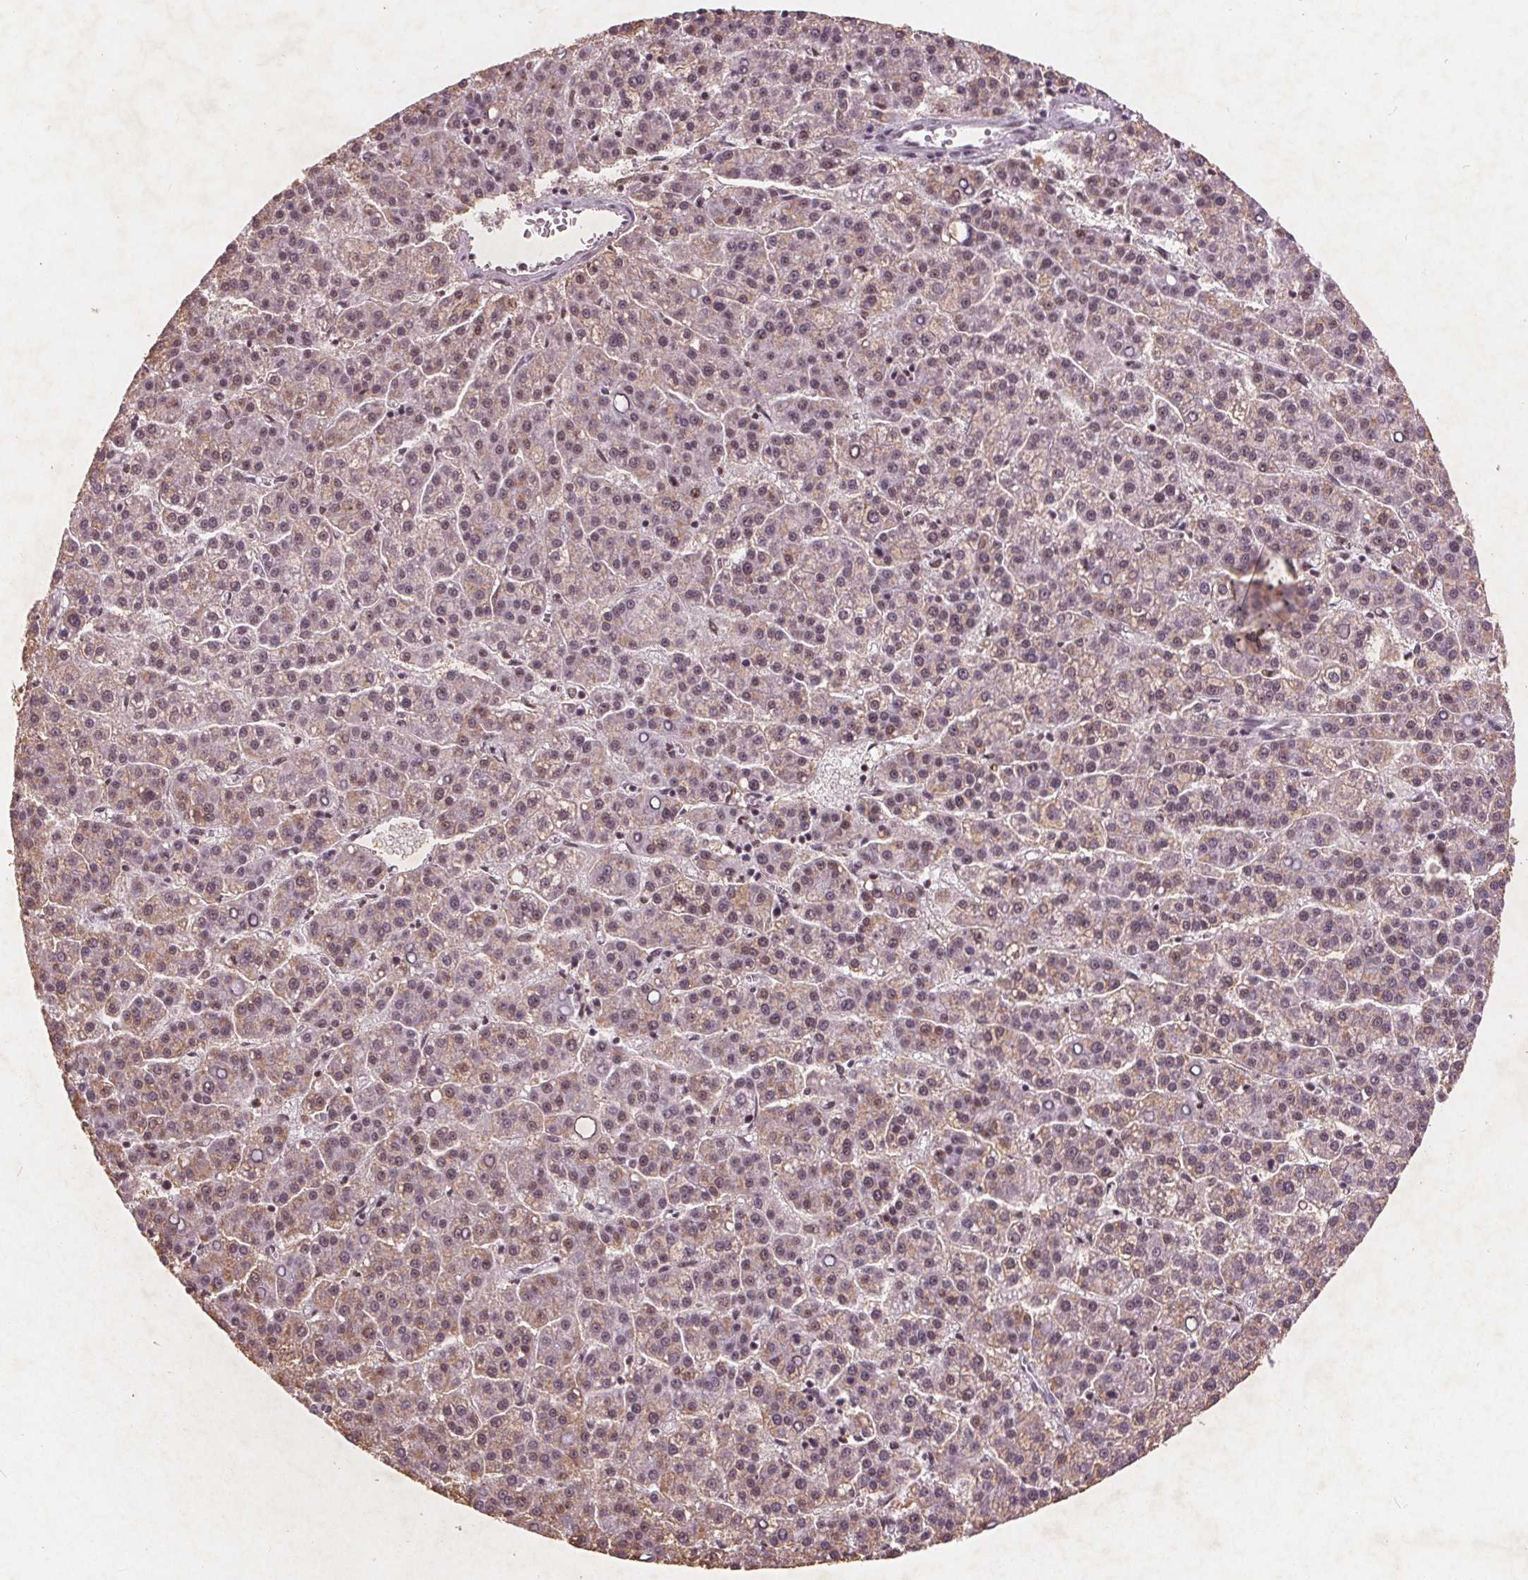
{"staining": {"intensity": "negative", "quantity": "none", "location": "none"}, "tissue": "liver cancer", "cell_type": "Tumor cells", "image_type": "cancer", "snomed": [{"axis": "morphology", "description": "Carcinoma, Hepatocellular, NOS"}, {"axis": "topography", "description": "Liver"}], "caption": "High magnification brightfield microscopy of liver hepatocellular carcinoma stained with DAB (brown) and counterstained with hematoxylin (blue): tumor cells show no significant staining.", "gene": "RPS6KA2", "patient": {"sex": "female", "age": 58}}